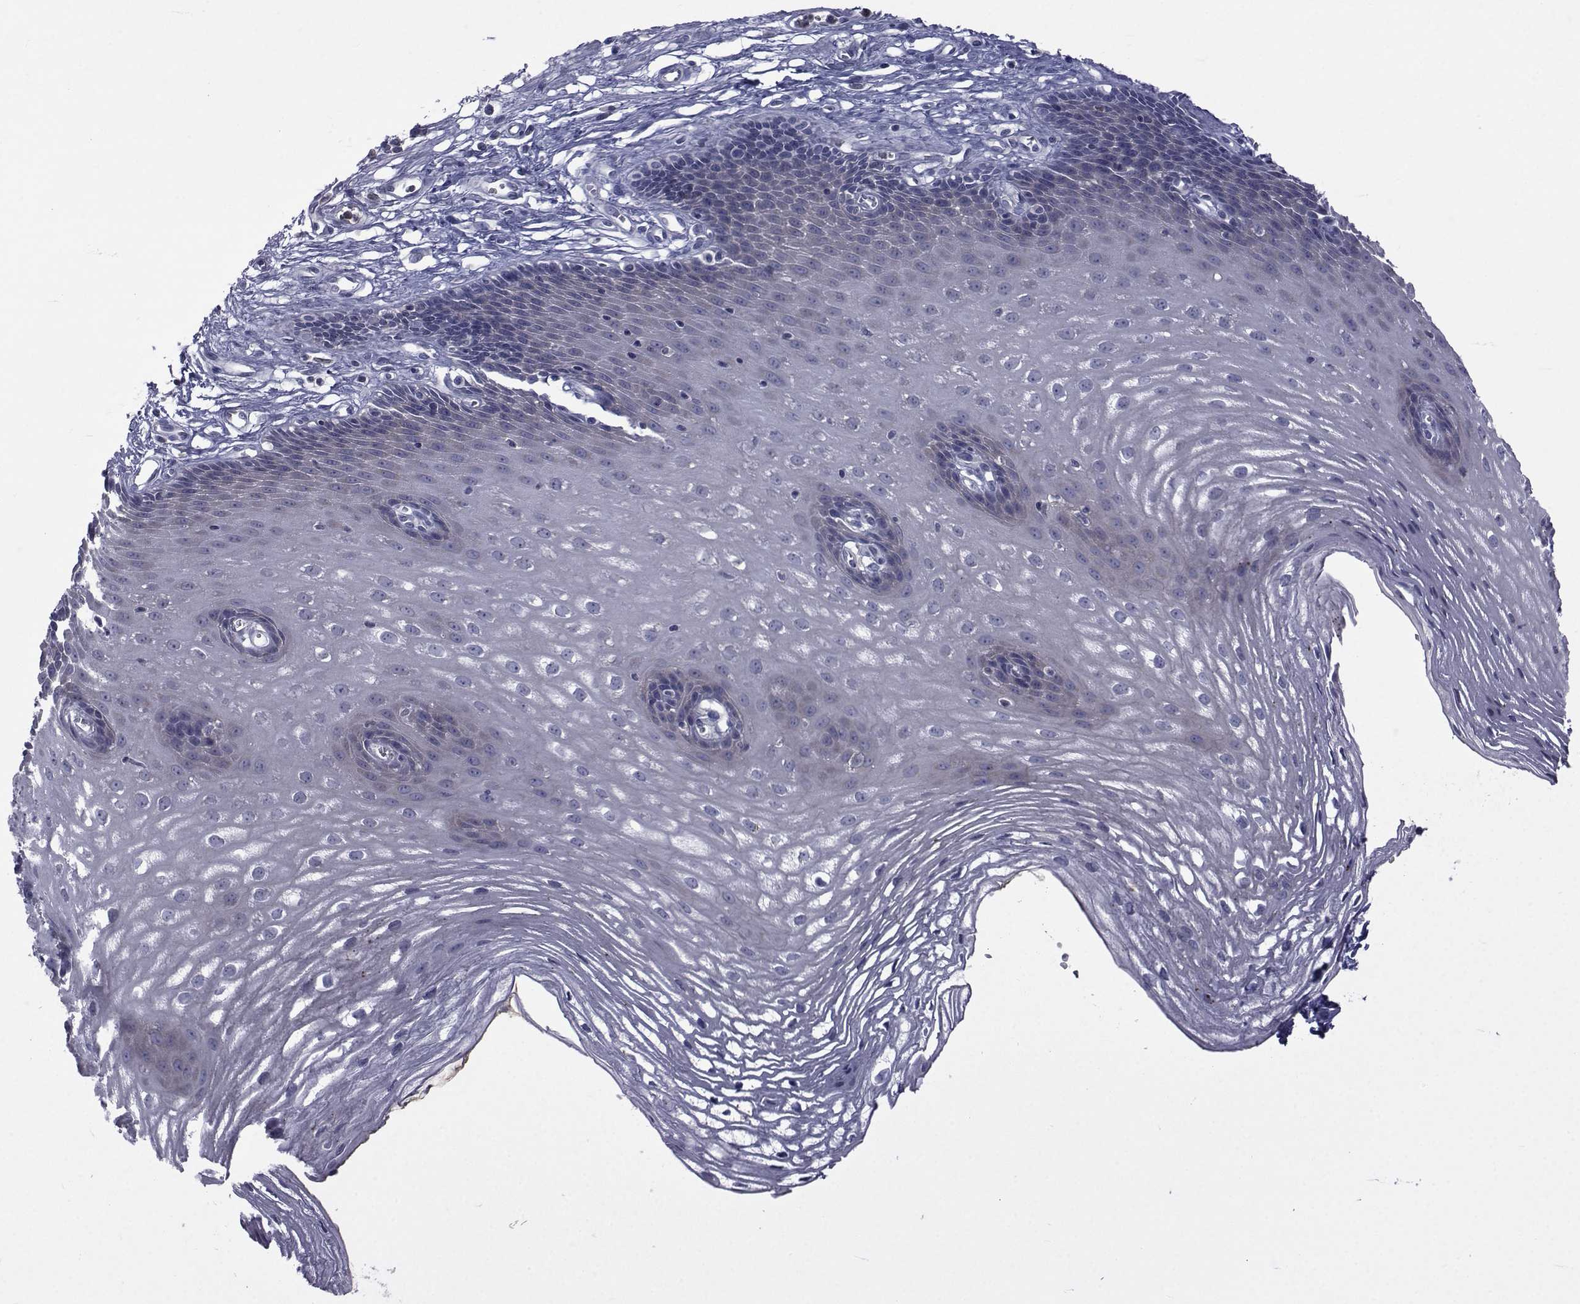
{"staining": {"intensity": "weak", "quantity": "<25%", "location": "cytoplasmic/membranous"}, "tissue": "esophagus", "cell_type": "Squamous epithelial cells", "image_type": "normal", "snomed": [{"axis": "morphology", "description": "Normal tissue, NOS"}, {"axis": "topography", "description": "Esophagus"}], "caption": "Esophagus stained for a protein using immunohistochemistry (IHC) exhibits no staining squamous epithelial cells.", "gene": "SLC30A10", "patient": {"sex": "male", "age": 72}}